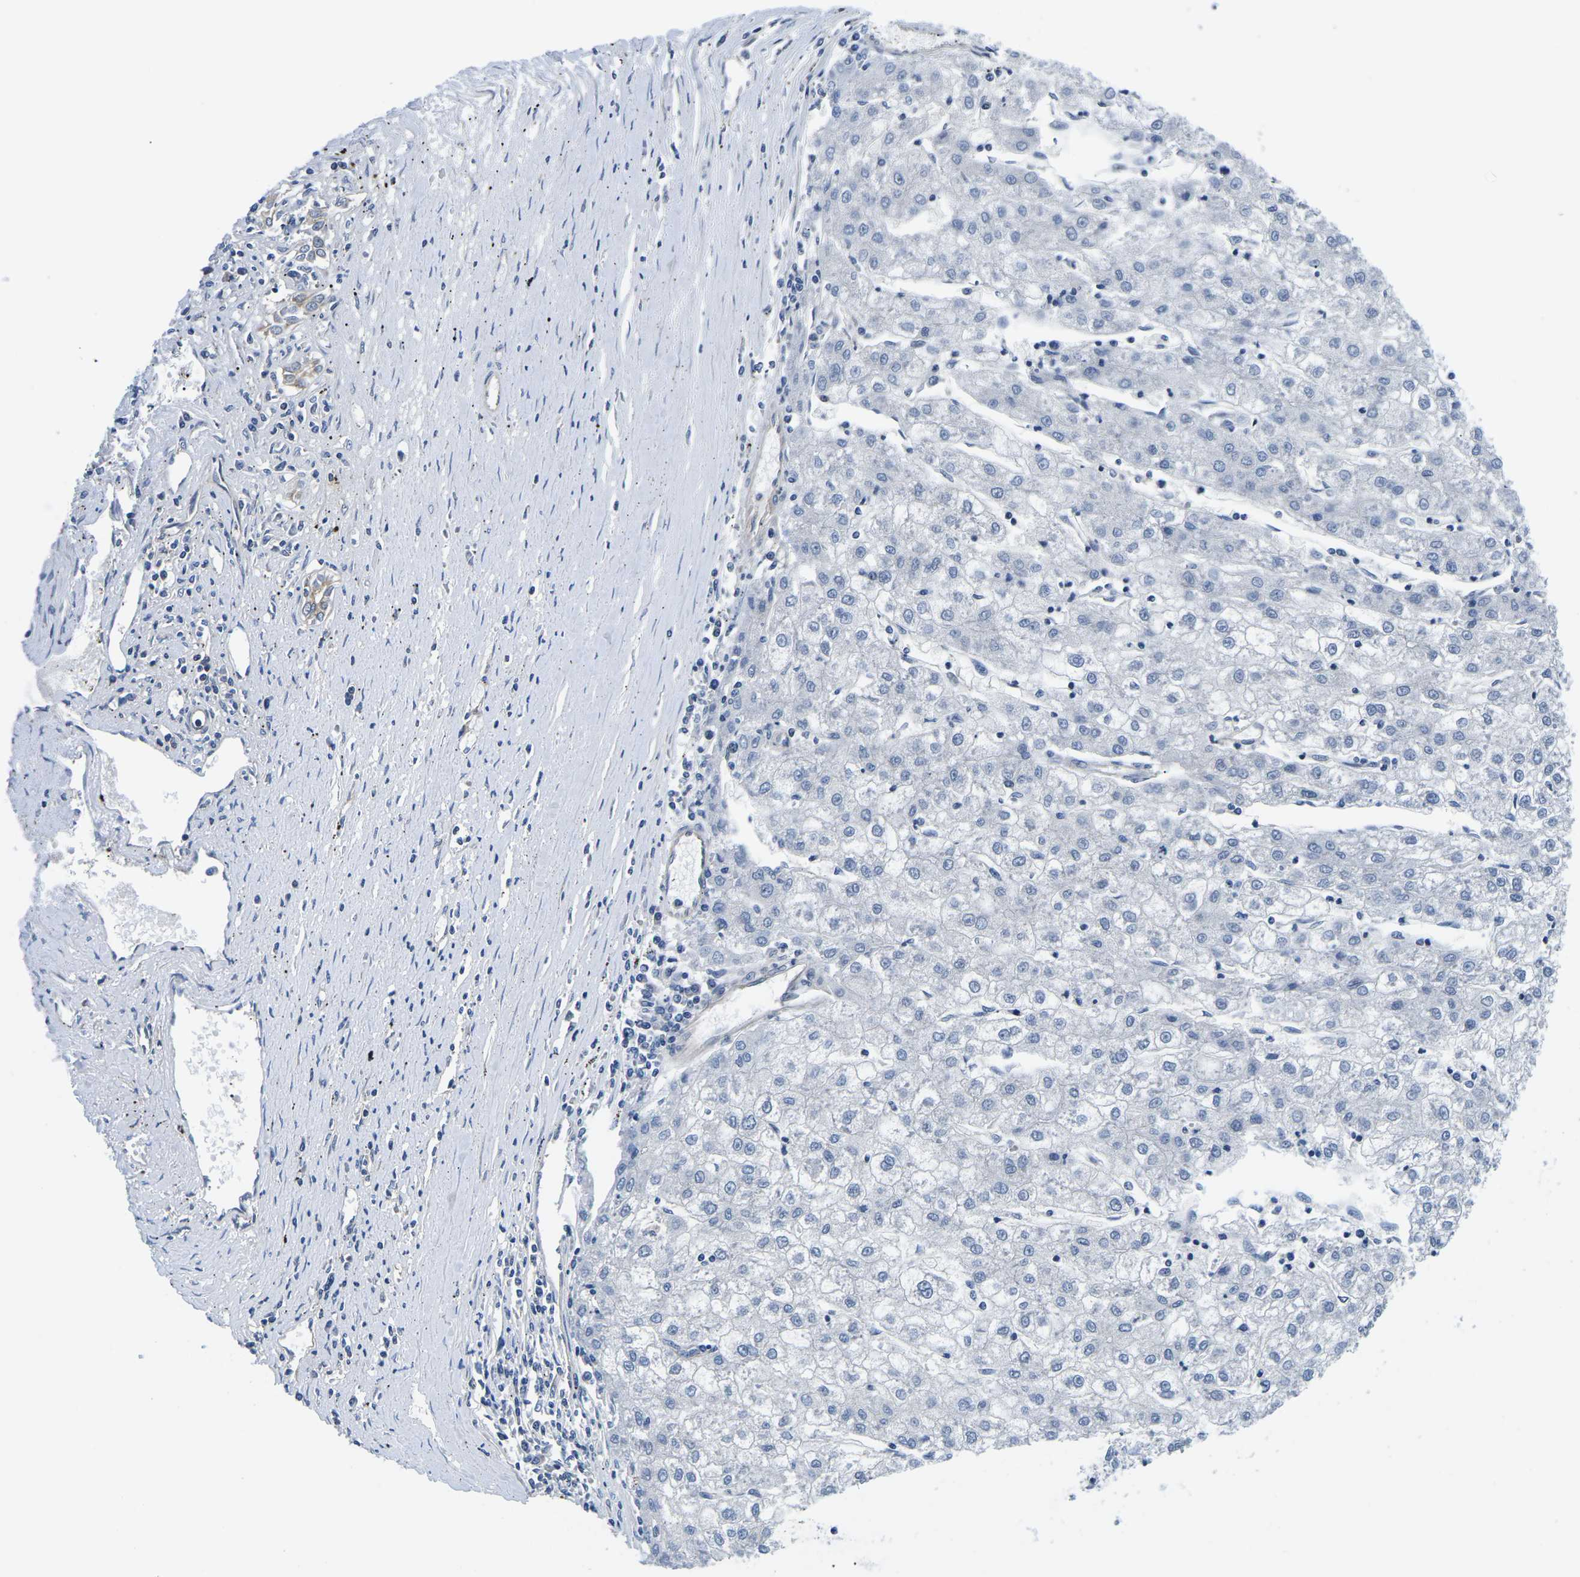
{"staining": {"intensity": "negative", "quantity": "none", "location": "none"}, "tissue": "liver cancer", "cell_type": "Tumor cells", "image_type": "cancer", "snomed": [{"axis": "morphology", "description": "Carcinoma, Hepatocellular, NOS"}, {"axis": "topography", "description": "Liver"}], "caption": "Immunohistochemistry photomicrograph of neoplastic tissue: liver hepatocellular carcinoma stained with DAB shows no significant protein staining in tumor cells. (Brightfield microscopy of DAB immunohistochemistry (IHC) at high magnification).", "gene": "GSK3B", "patient": {"sex": "male", "age": 72}}